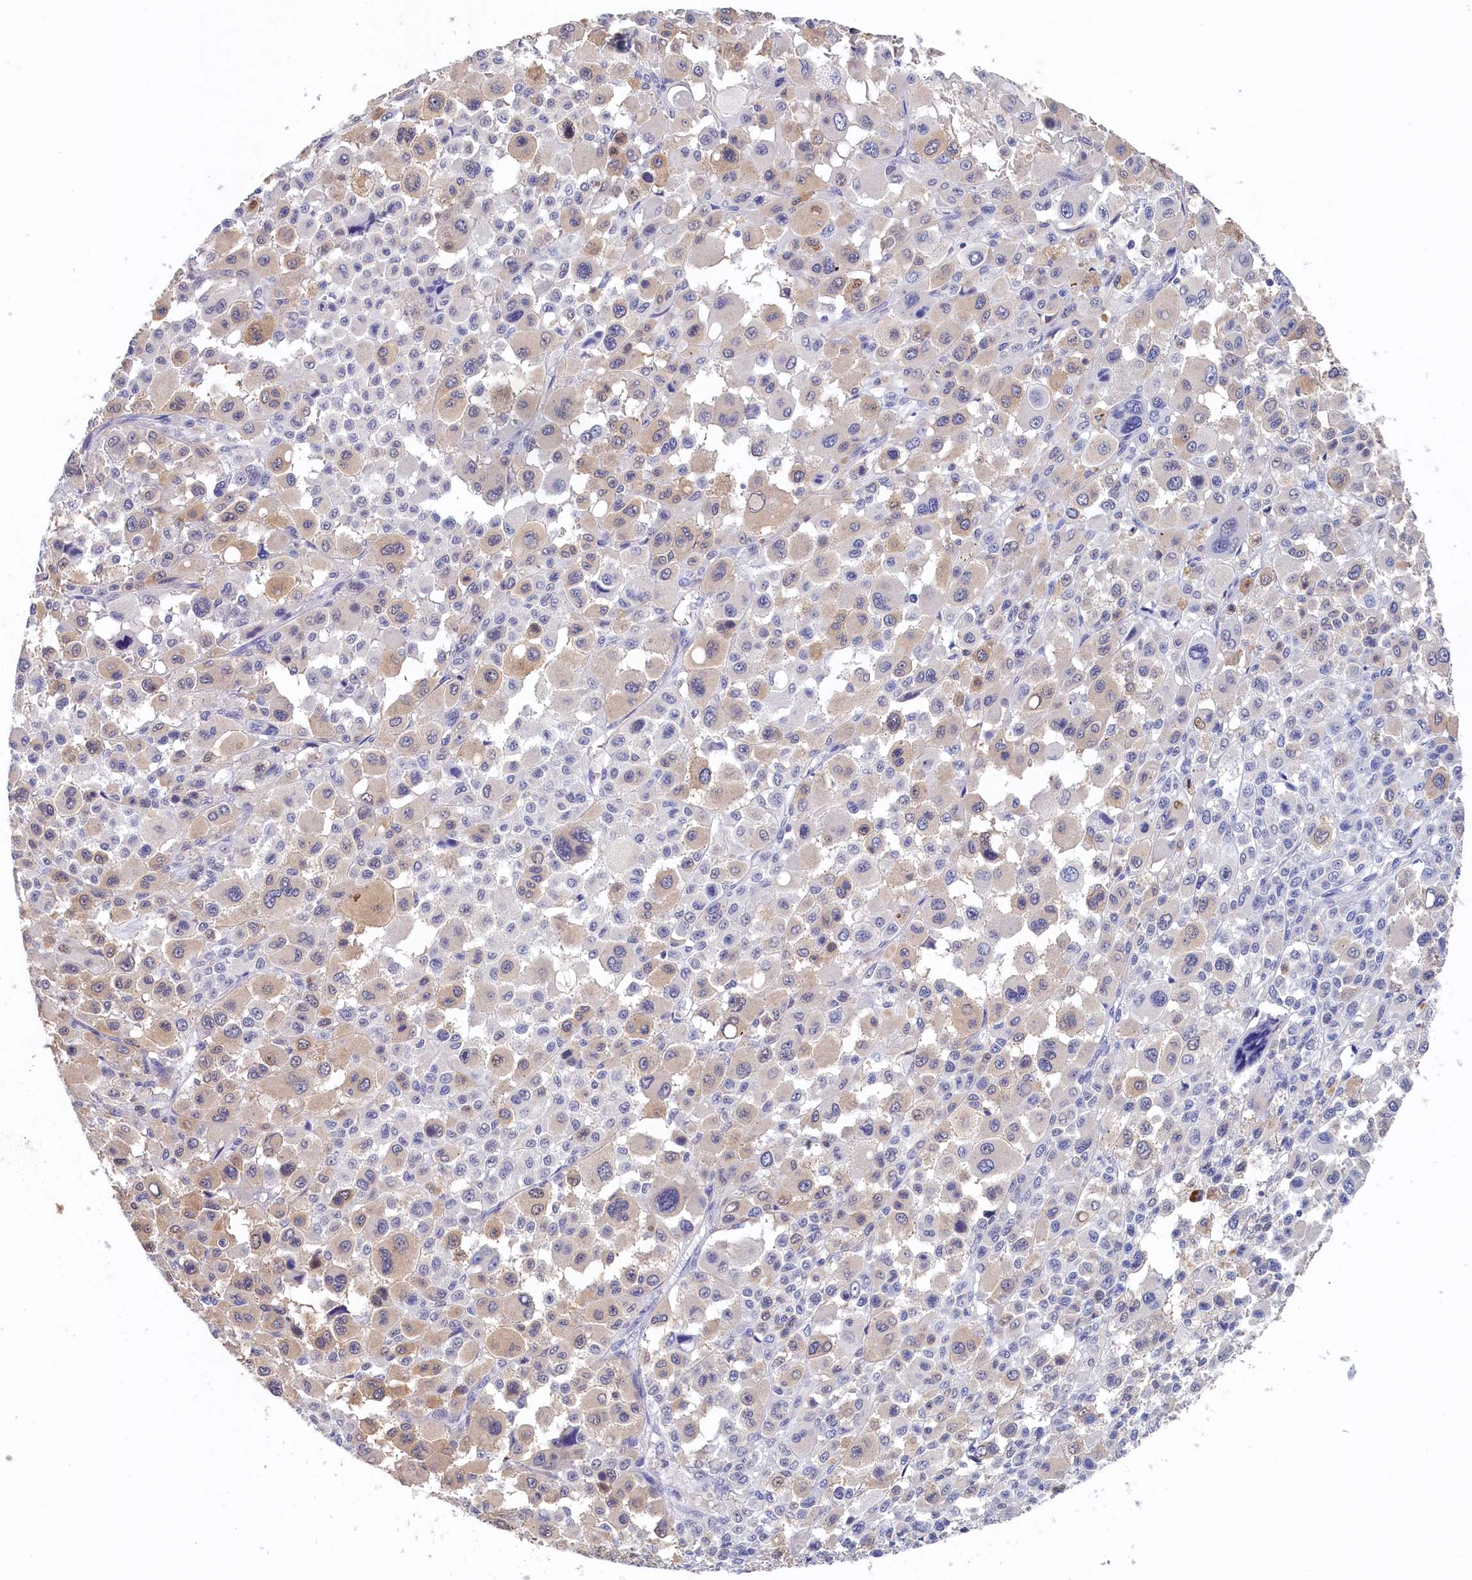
{"staining": {"intensity": "weak", "quantity": "25%-75%", "location": "cytoplasmic/membranous"}, "tissue": "melanoma", "cell_type": "Tumor cells", "image_type": "cancer", "snomed": [{"axis": "morphology", "description": "Malignant melanoma, Metastatic site"}, {"axis": "topography", "description": "Skin"}], "caption": "Malignant melanoma (metastatic site) tissue displays weak cytoplasmic/membranous positivity in about 25%-75% of tumor cells", "gene": "MOSPD3", "patient": {"sex": "female", "age": 74}}